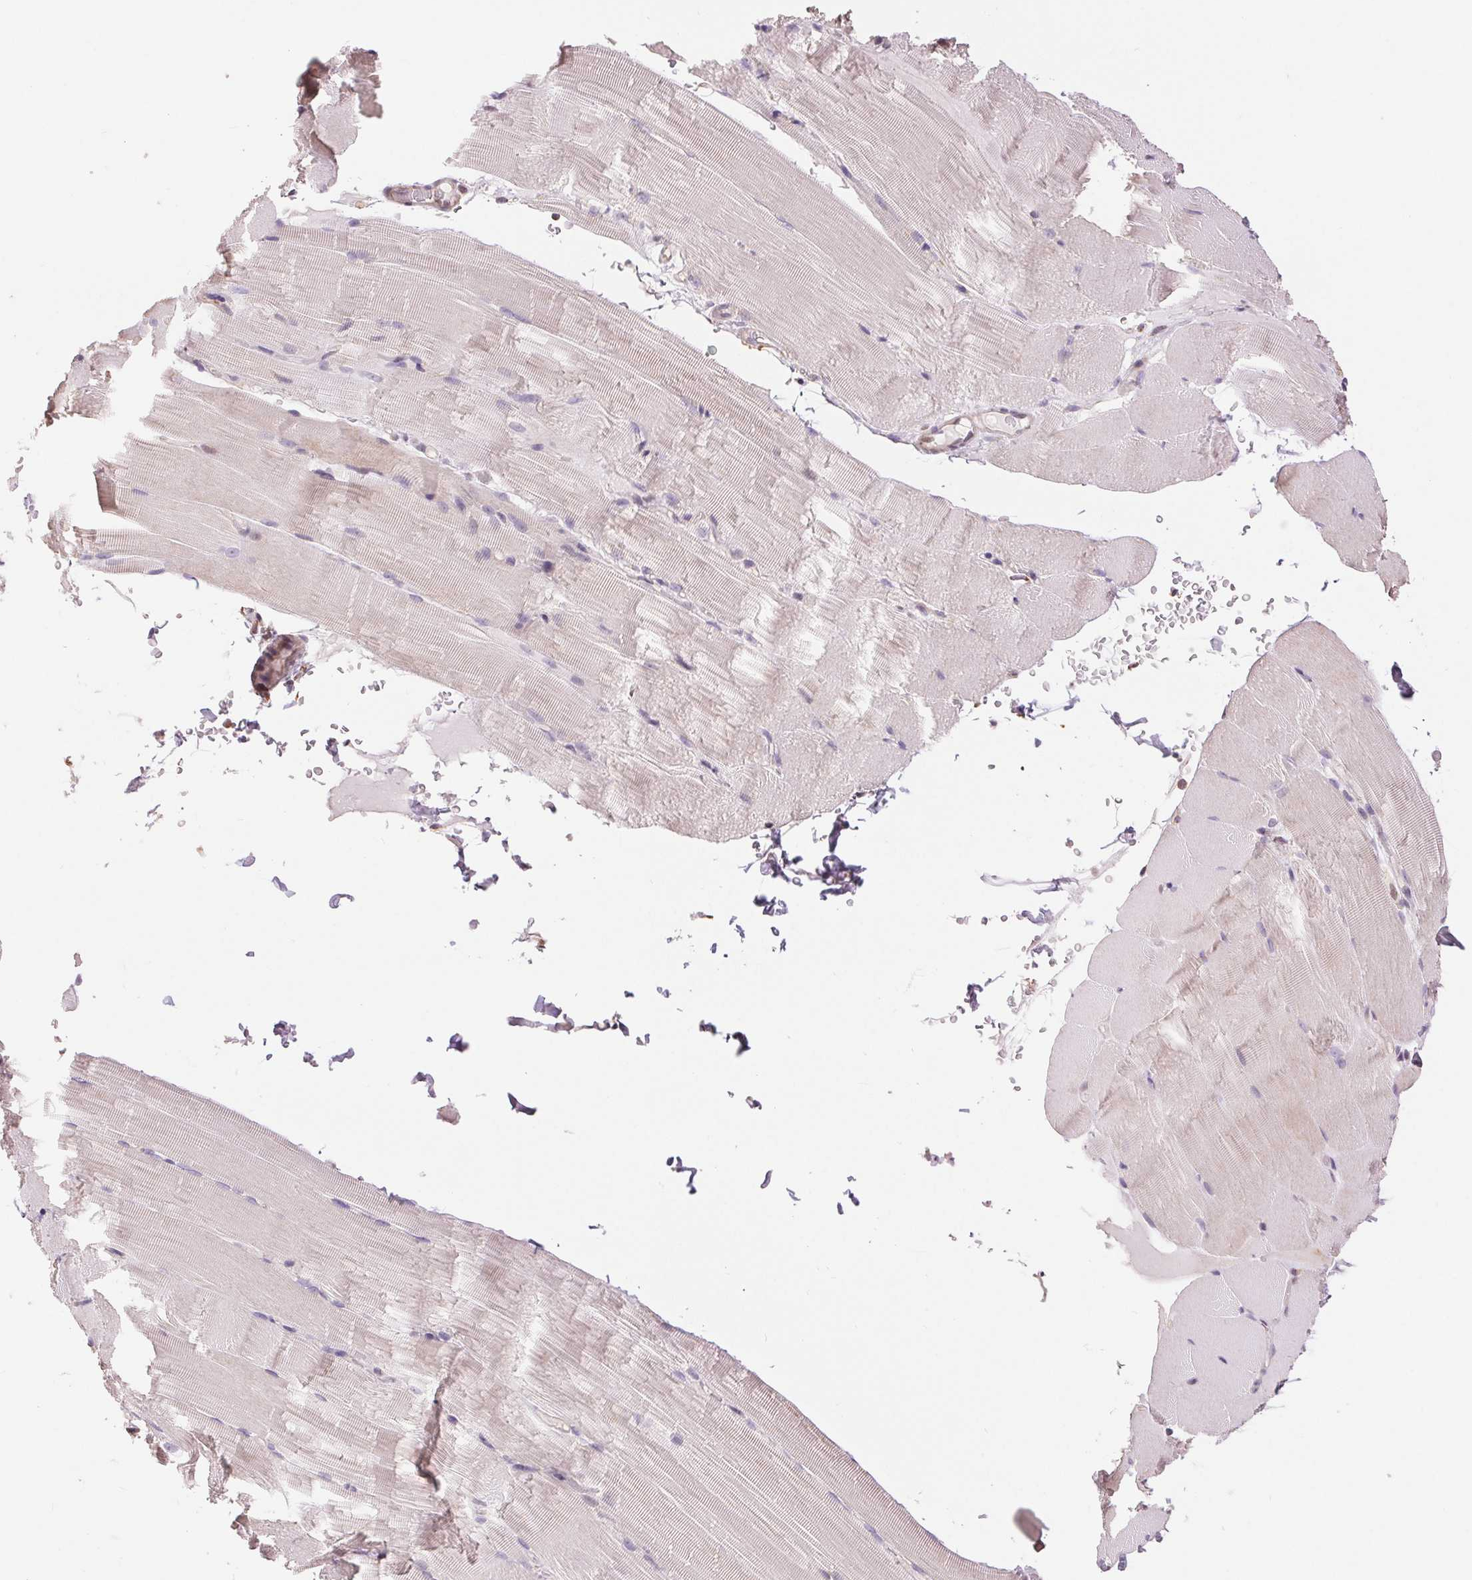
{"staining": {"intensity": "negative", "quantity": "none", "location": "none"}, "tissue": "skeletal muscle", "cell_type": "Myocytes", "image_type": "normal", "snomed": [{"axis": "morphology", "description": "Normal tissue, NOS"}, {"axis": "topography", "description": "Skeletal muscle"}], "caption": "The immunohistochemistry (IHC) photomicrograph has no significant positivity in myocytes of skeletal muscle. The staining is performed using DAB (3,3'-diaminobenzidine) brown chromogen with nuclei counter-stained in using hematoxylin.", "gene": "DGUOK", "patient": {"sex": "female", "age": 37}}